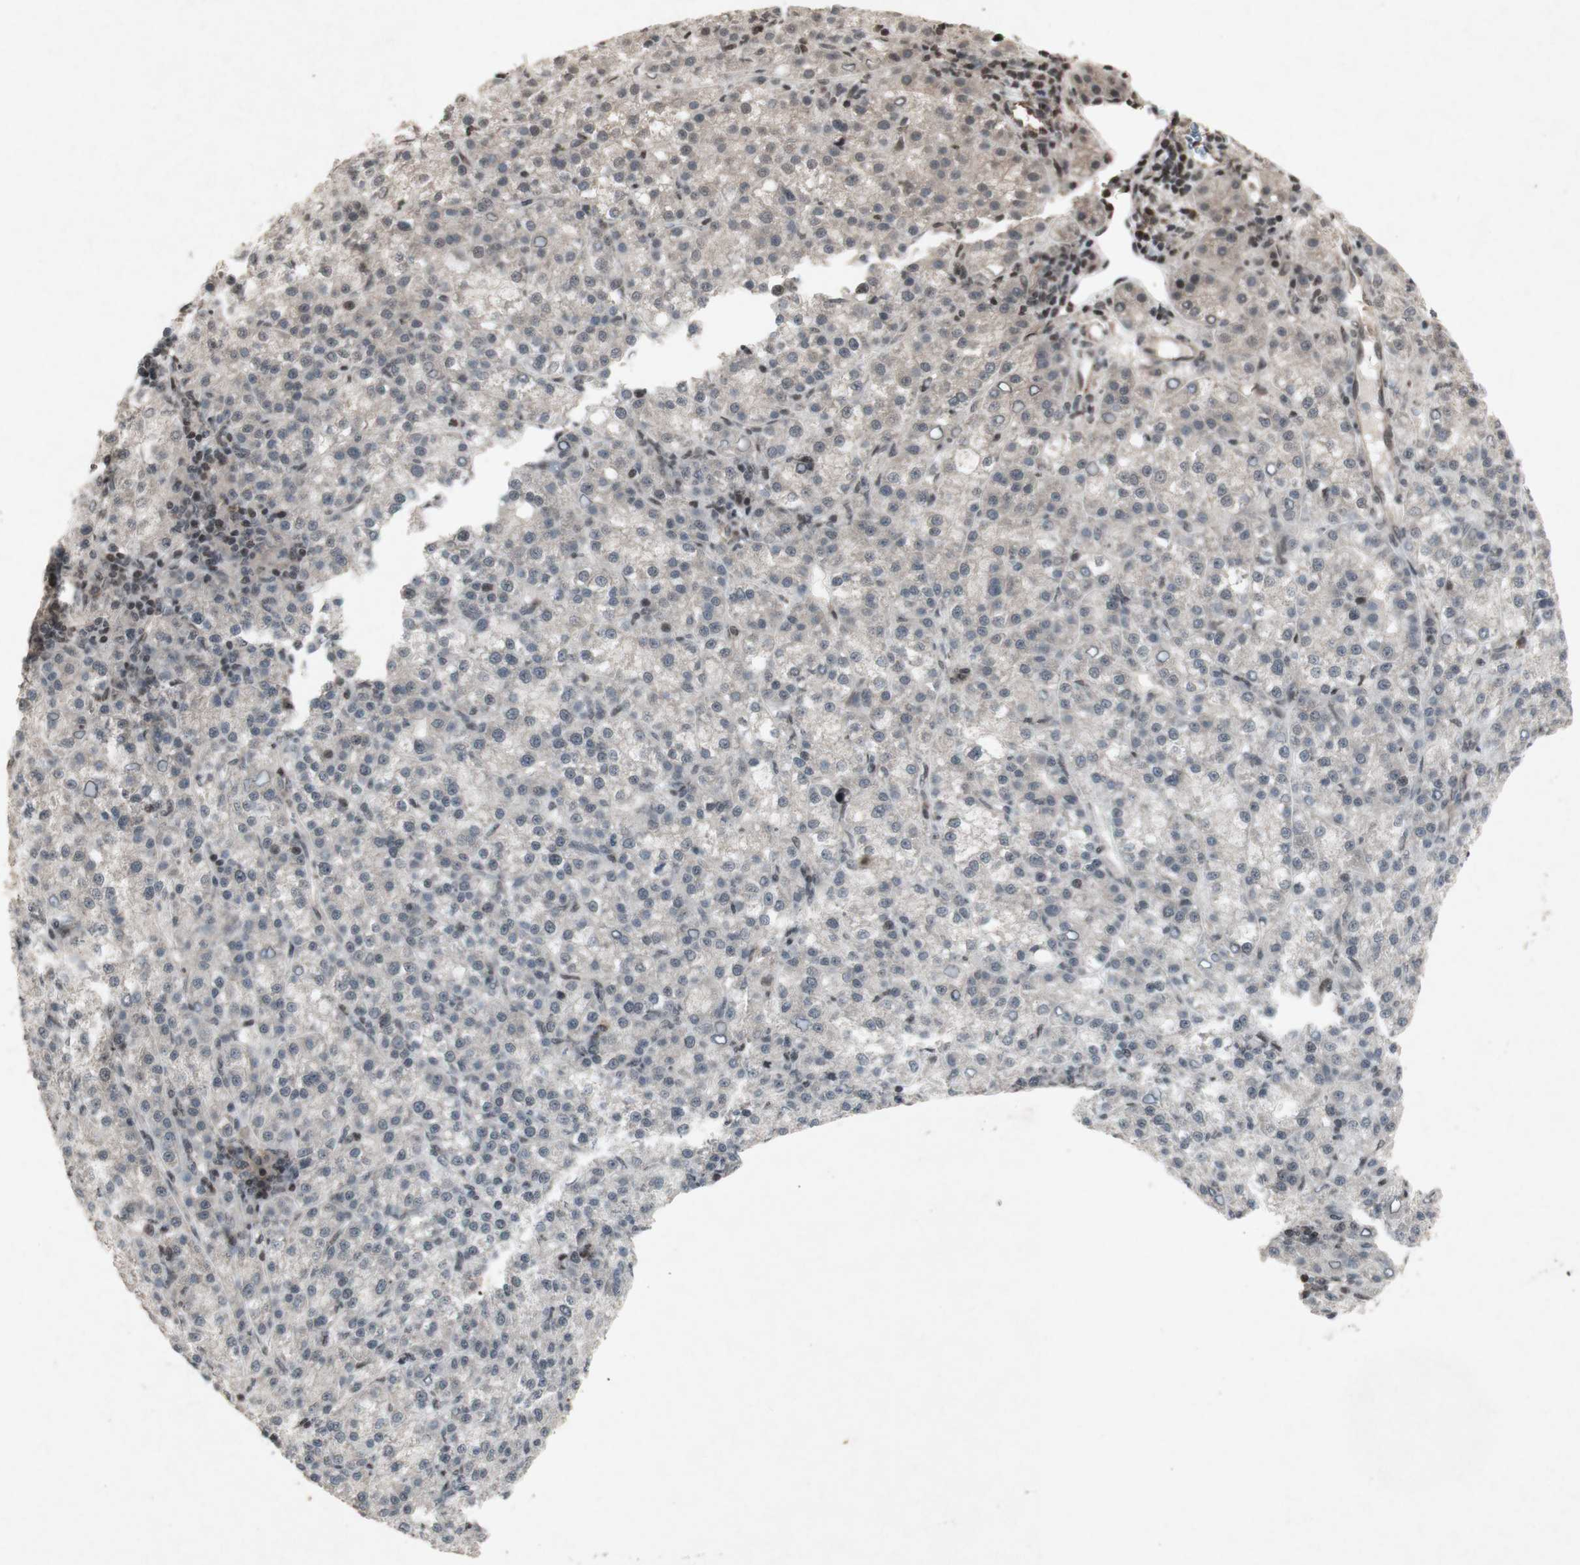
{"staining": {"intensity": "negative", "quantity": "none", "location": "none"}, "tissue": "liver cancer", "cell_type": "Tumor cells", "image_type": "cancer", "snomed": [{"axis": "morphology", "description": "Carcinoma, Hepatocellular, NOS"}, {"axis": "topography", "description": "Liver"}], "caption": "Immunohistochemical staining of hepatocellular carcinoma (liver) displays no significant expression in tumor cells.", "gene": "PLXNA1", "patient": {"sex": "female", "age": 58}}